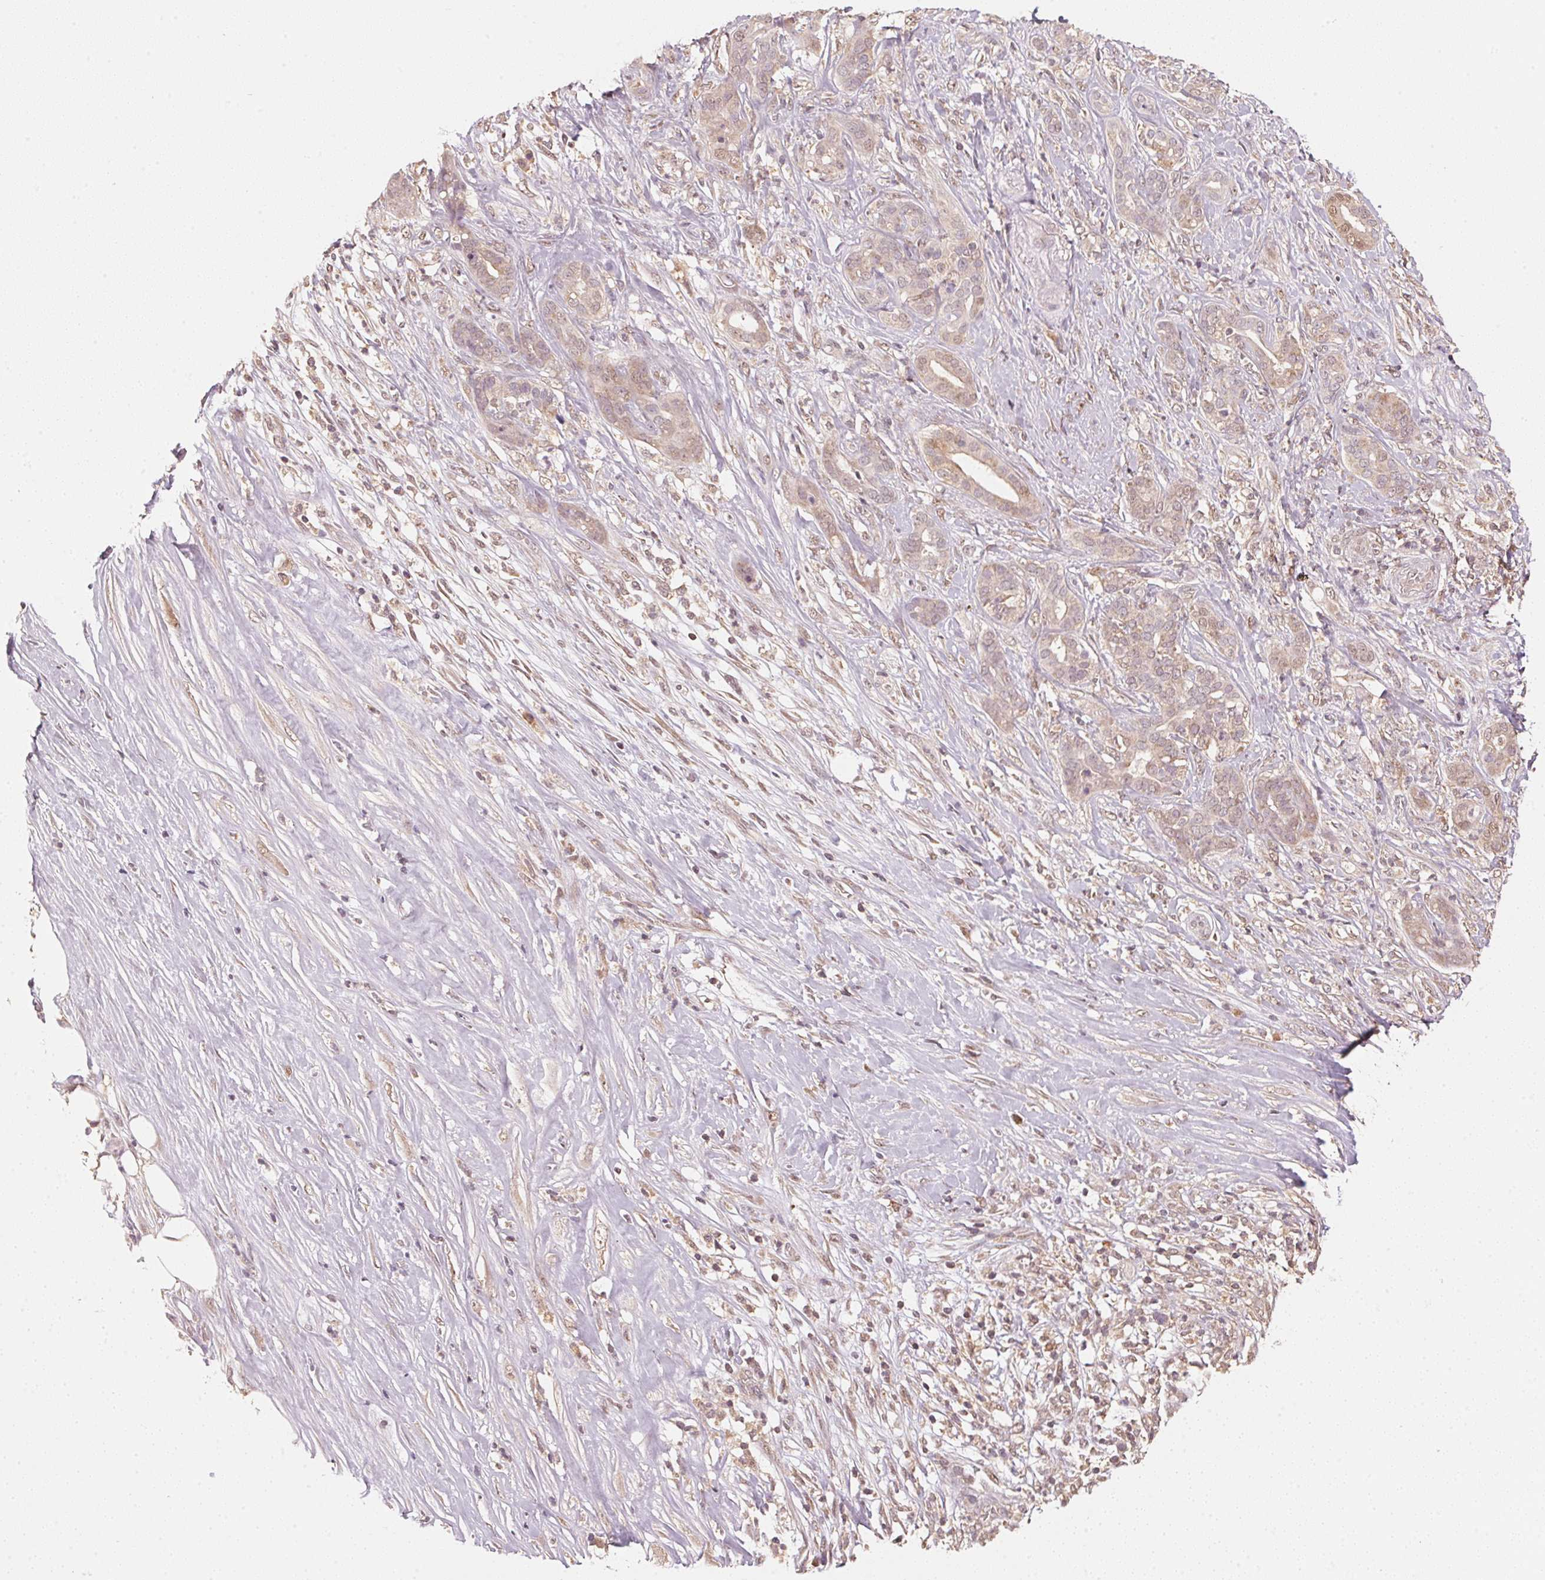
{"staining": {"intensity": "weak", "quantity": "25%-75%", "location": "cytoplasmic/membranous"}, "tissue": "pancreatic cancer", "cell_type": "Tumor cells", "image_type": "cancer", "snomed": [{"axis": "morphology", "description": "Normal tissue, NOS"}, {"axis": "morphology", "description": "Inflammation, NOS"}, {"axis": "morphology", "description": "Adenocarcinoma, NOS"}, {"axis": "topography", "description": "Pancreas"}], "caption": "Immunohistochemical staining of human pancreatic cancer shows low levels of weak cytoplasmic/membranous protein expression in approximately 25%-75% of tumor cells.", "gene": "C2orf73", "patient": {"sex": "male", "age": 57}}